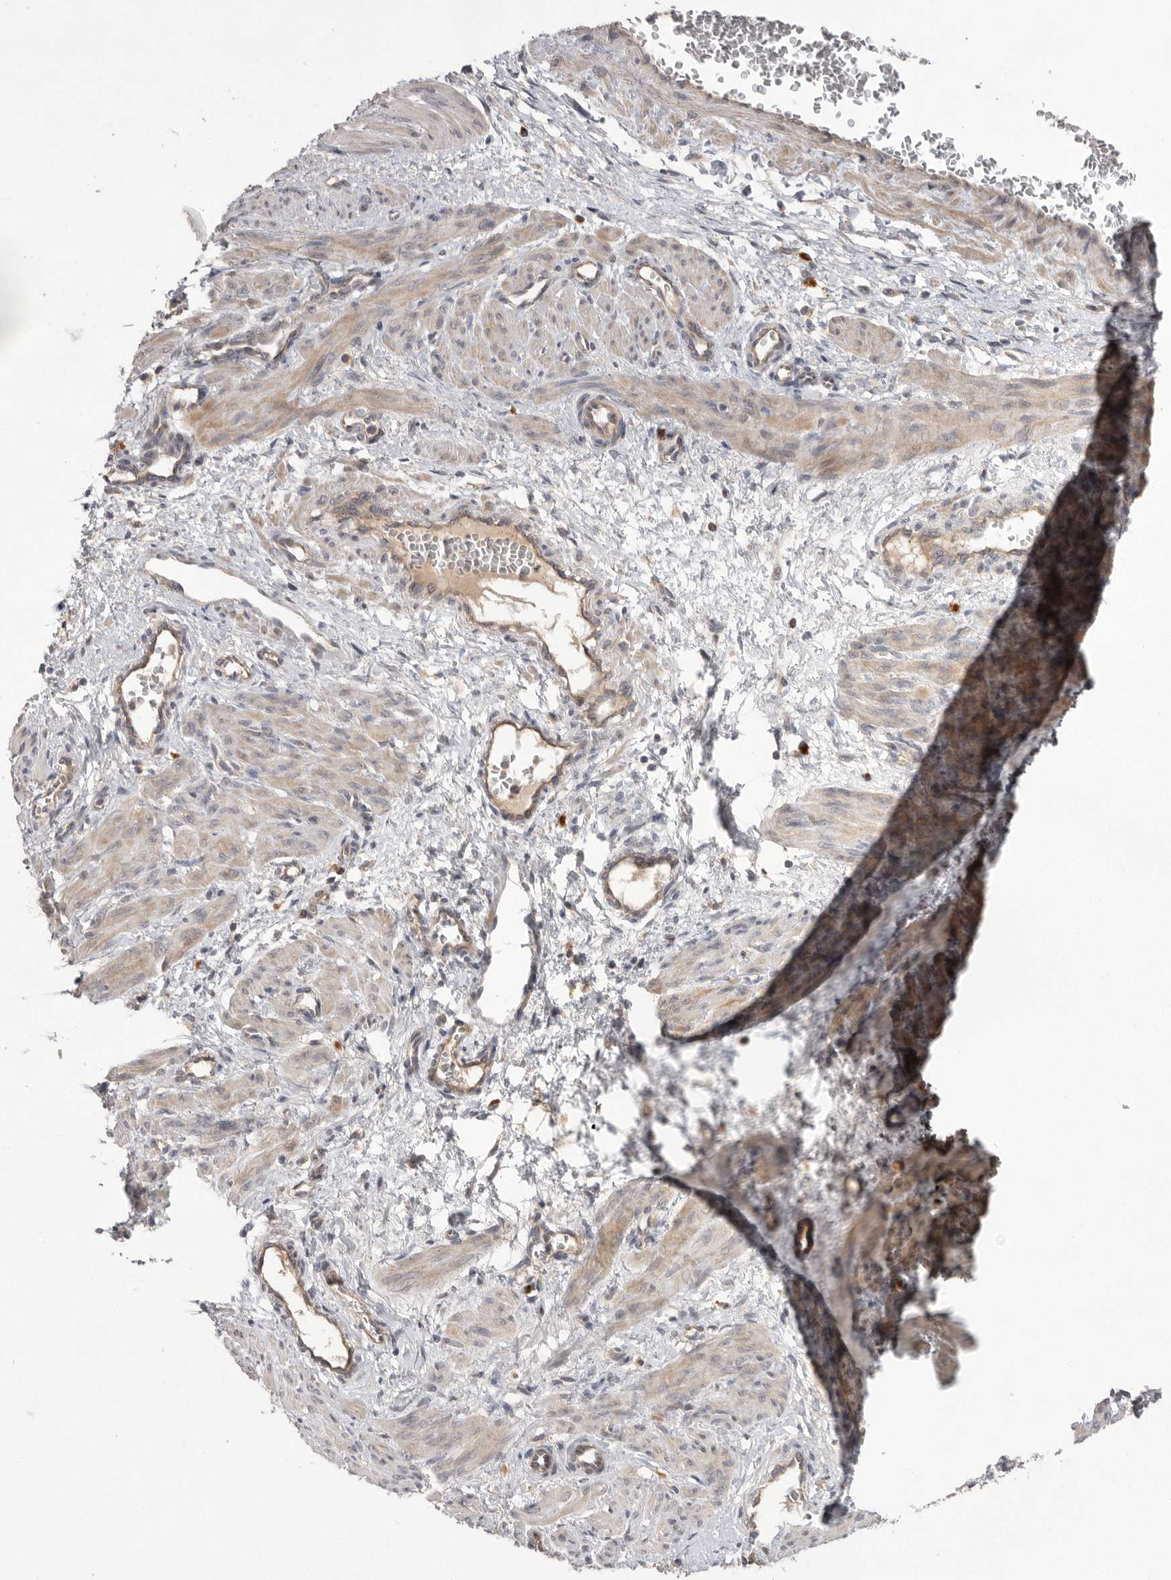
{"staining": {"intensity": "moderate", "quantity": "25%-75%", "location": "cytoplasmic/membranous"}, "tissue": "smooth muscle", "cell_type": "Smooth muscle cells", "image_type": "normal", "snomed": [{"axis": "morphology", "description": "Normal tissue, NOS"}, {"axis": "topography", "description": "Endometrium"}], "caption": "This is an image of IHC staining of normal smooth muscle, which shows moderate expression in the cytoplasmic/membranous of smooth muscle cells.", "gene": "NRCAM", "patient": {"sex": "female", "age": 33}}